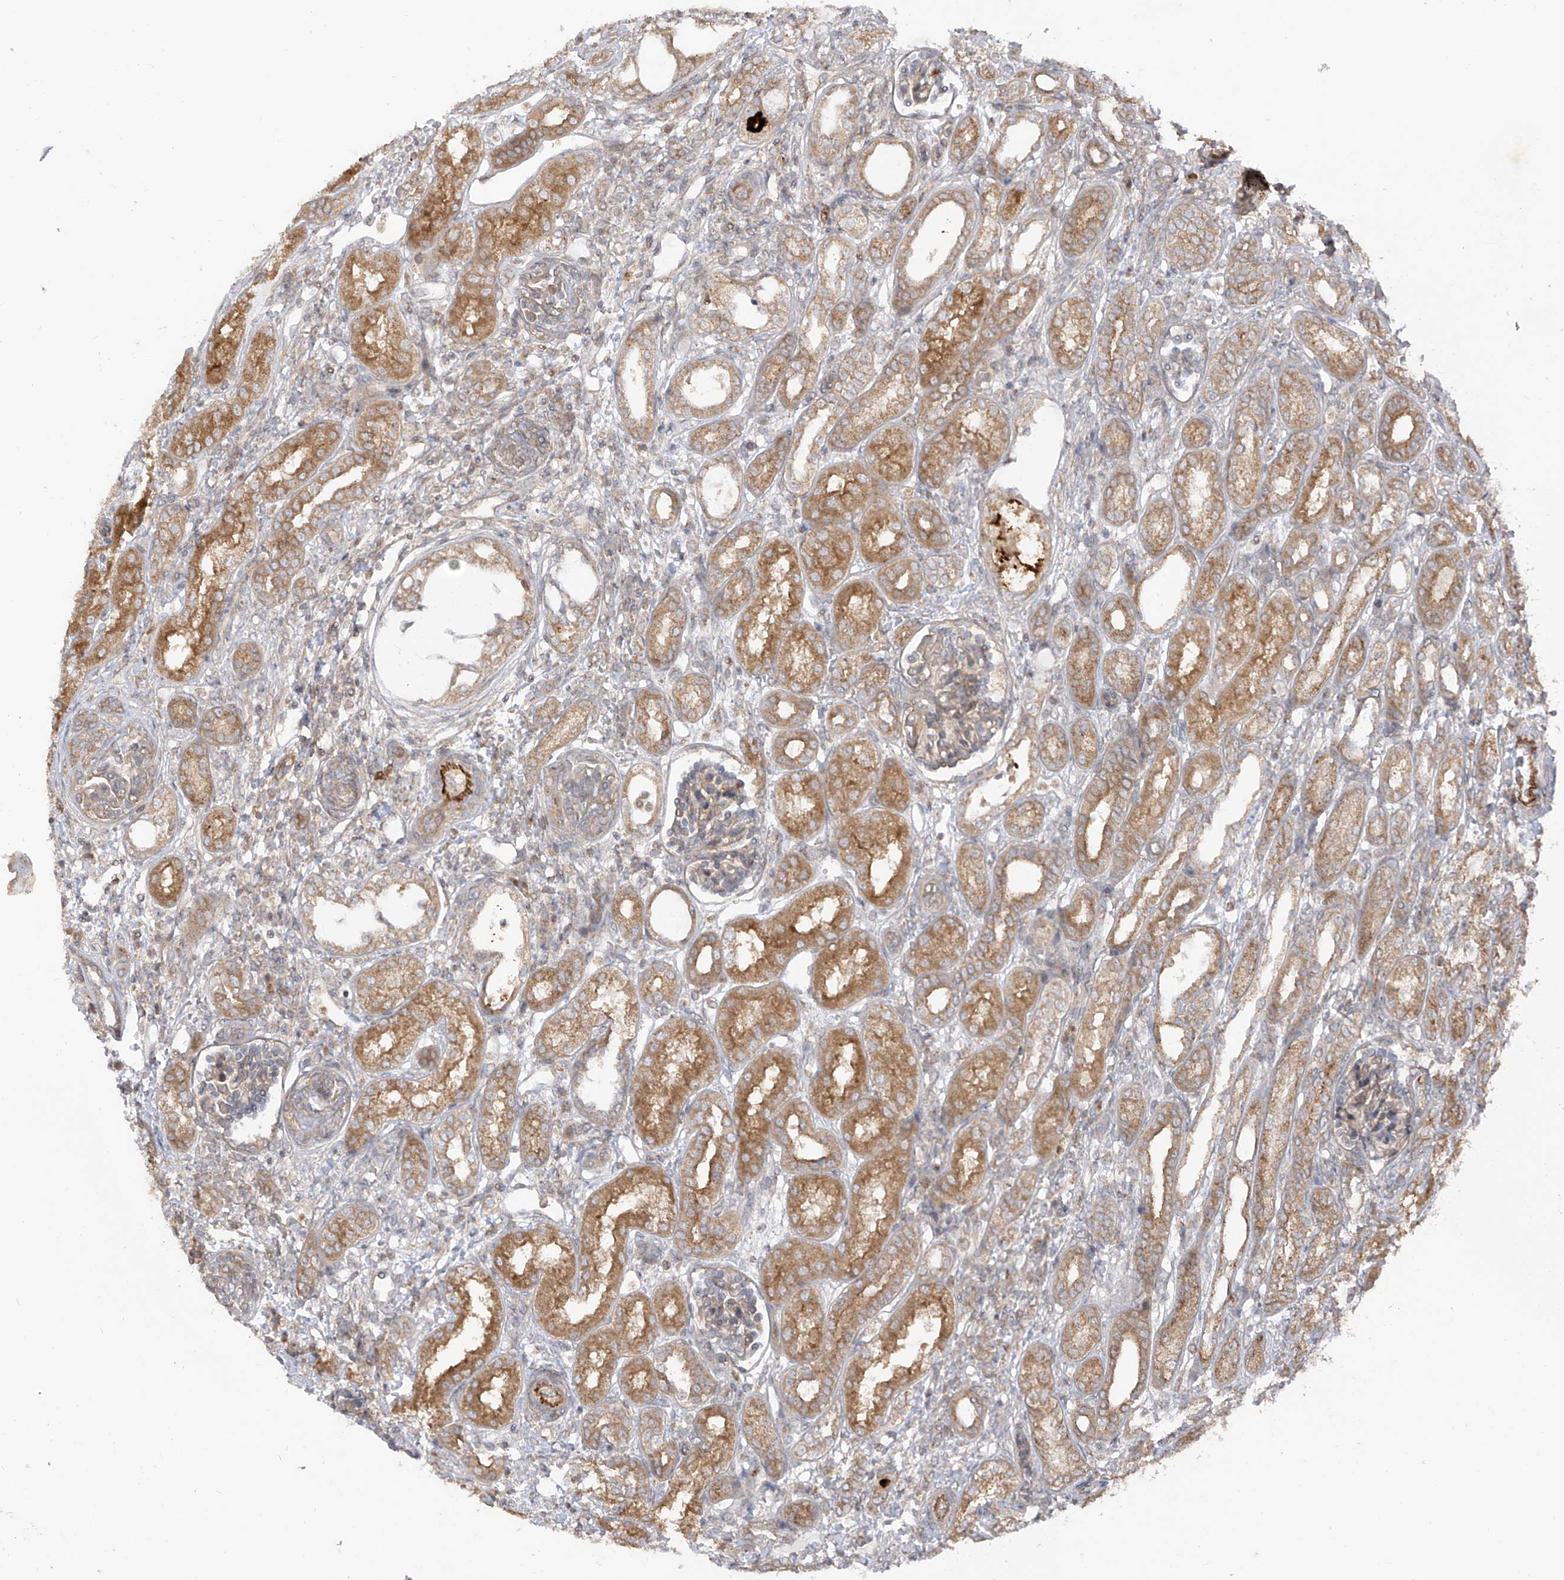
{"staining": {"intensity": "weak", "quantity": "<25%", "location": "cytoplasmic/membranous"}, "tissue": "kidney", "cell_type": "Cells in glomeruli", "image_type": "normal", "snomed": [{"axis": "morphology", "description": "Normal tissue, NOS"}, {"axis": "morphology", "description": "Neoplasm, malignant, NOS"}, {"axis": "topography", "description": "Kidney"}], "caption": "IHC photomicrograph of benign kidney: kidney stained with DAB (3,3'-diaminobenzidine) reveals no significant protein staining in cells in glomeruli. (Immunohistochemistry (ihc), brightfield microscopy, high magnification).", "gene": "PDE11A", "patient": {"sex": "female", "age": 1}}